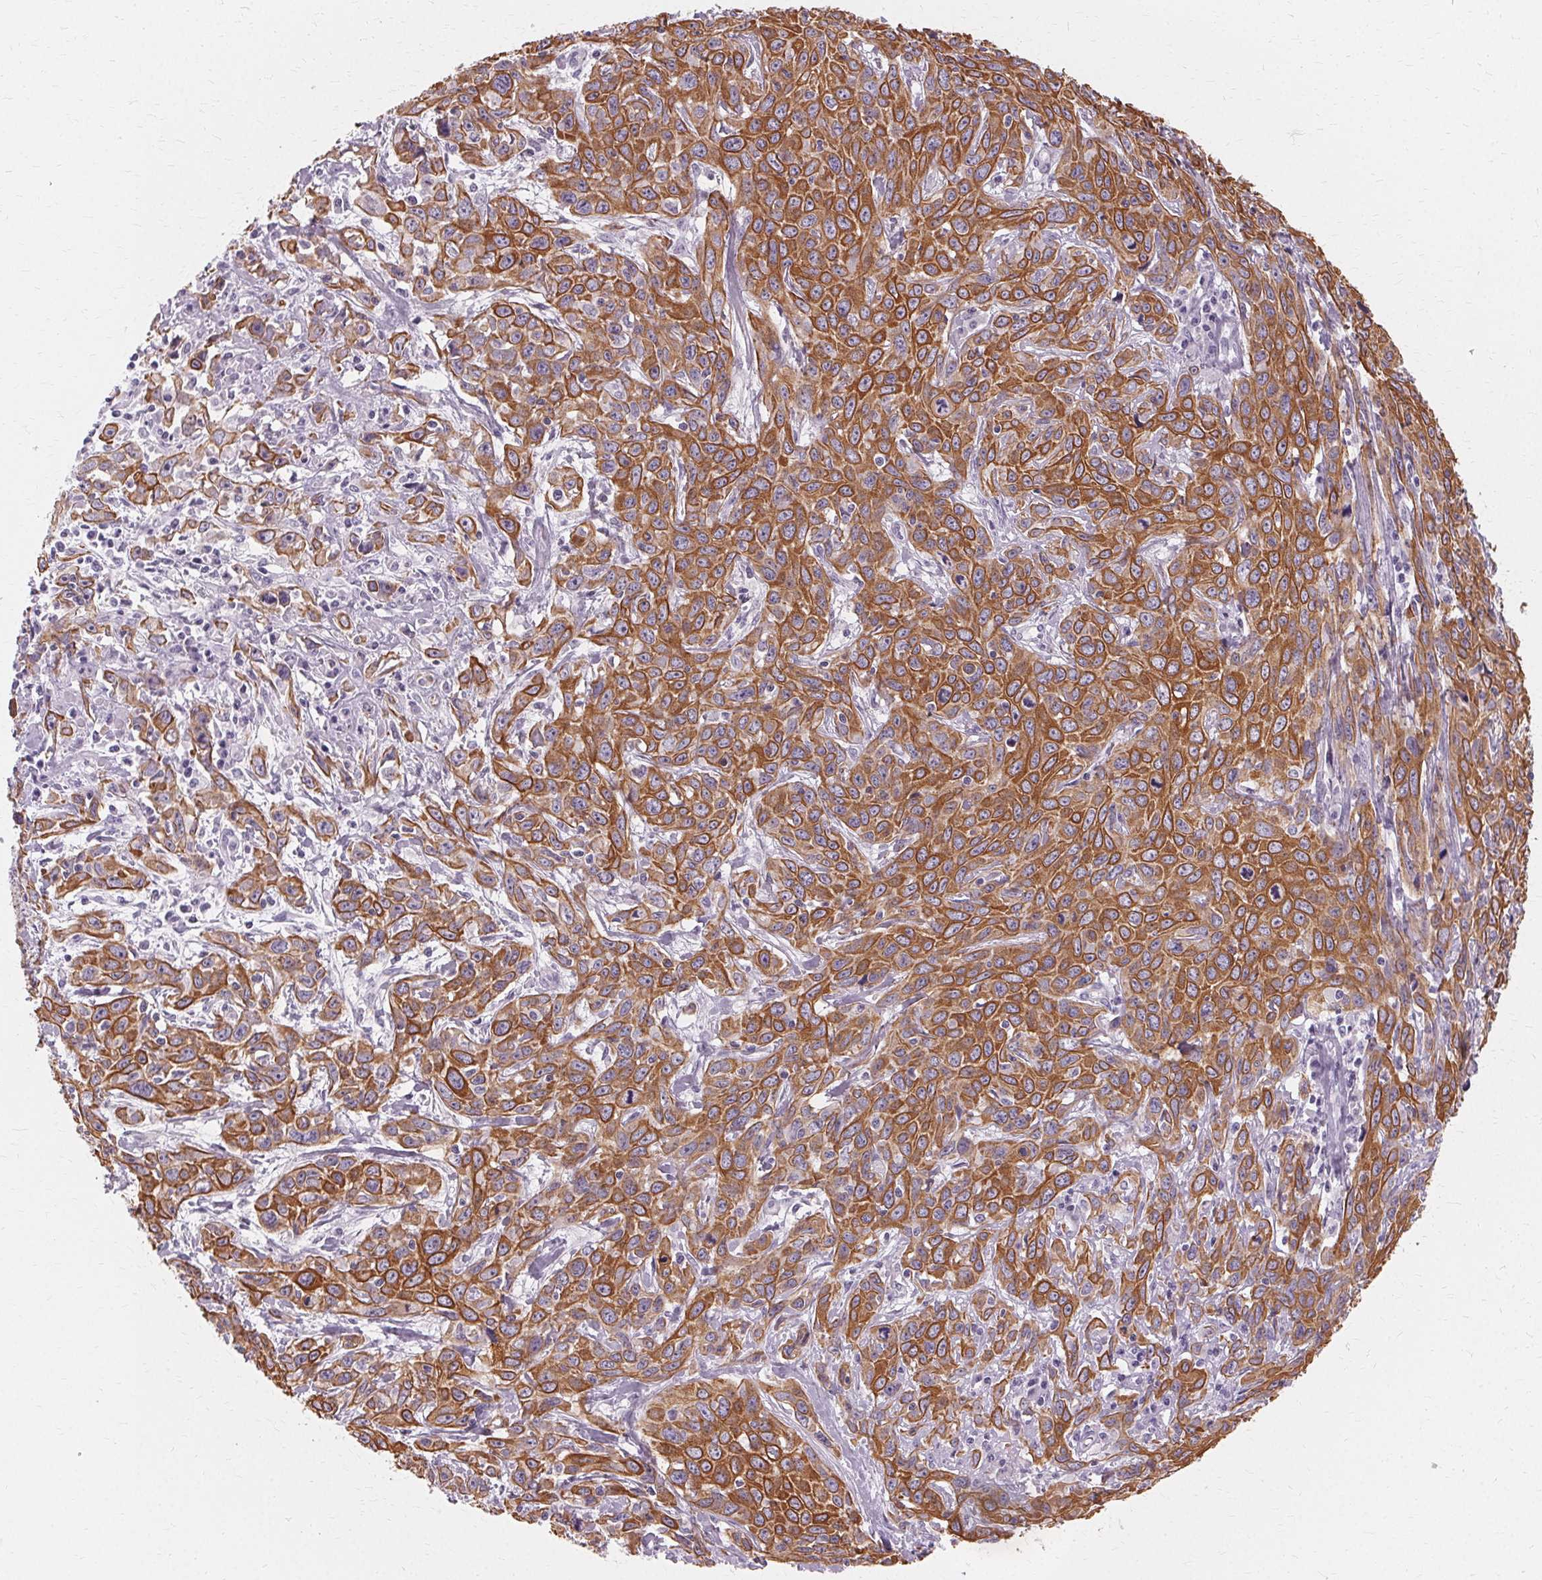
{"staining": {"intensity": "moderate", "quantity": ">75%", "location": "cytoplasmic/membranous"}, "tissue": "cervical cancer", "cell_type": "Tumor cells", "image_type": "cancer", "snomed": [{"axis": "morphology", "description": "Squamous cell carcinoma, NOS"}, {"axis": "topography", "description": "Cervix"}], "caption": "Cervical cancer stained for a protein (brown) reveals moderate cytoplasmic/membranous positive staining in approximately >75% of tumor cells.", "gene": "KRT6C", "patient": {"sex": "female", "age": 38}}